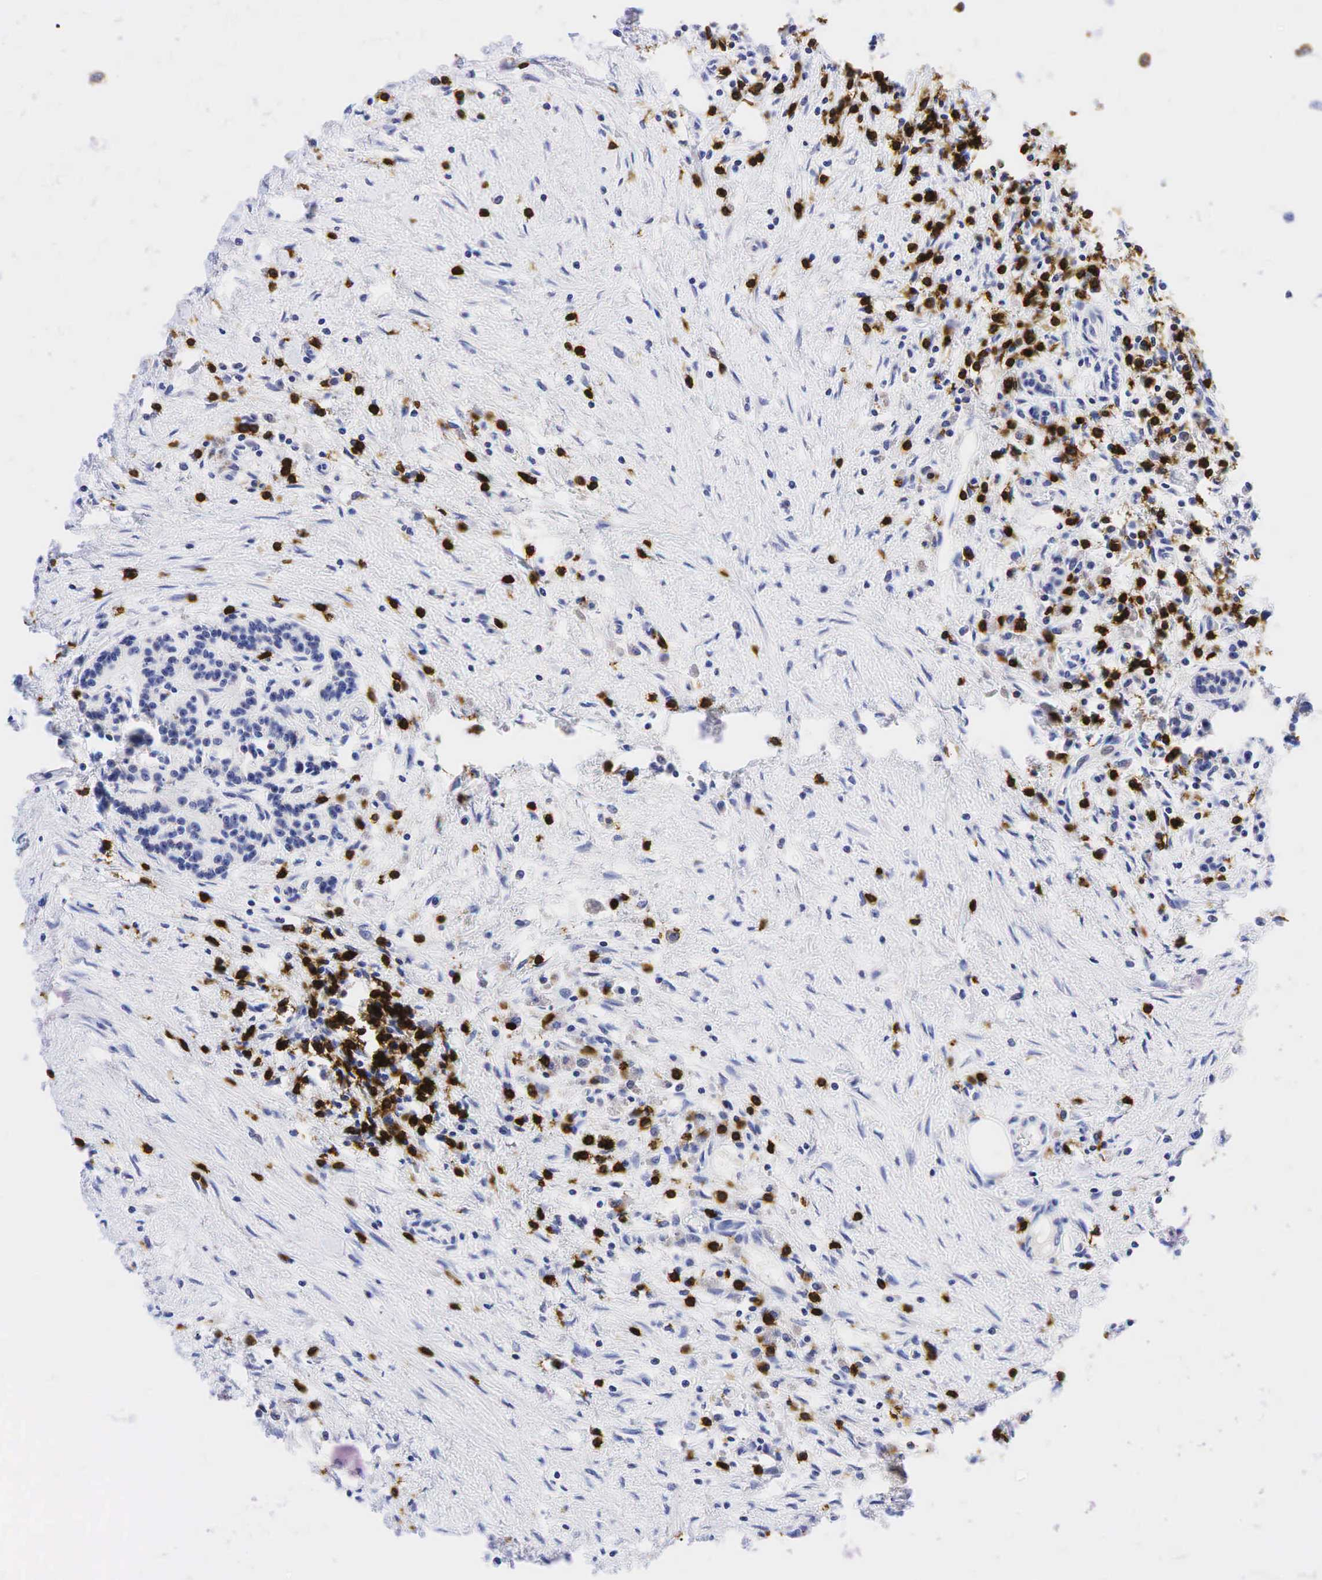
{"staining": {"intensity": "negative", "quantity": "none", "location": "none"}, "tissue": "pancreas", "cell_type": "Exocrine glandular cells", "image_type": "normal", "snomed": [{"axis": "morphology", "description": "Normal tissue, NOS"}, {"axis": "topography", "description": "Pancreas"}], "caption": "Pancreas stained for a protein using IHC displays no expression exocrine glandular cells.", "gene": "CD8A", "patient": {"sex": "male", "age": 73}}